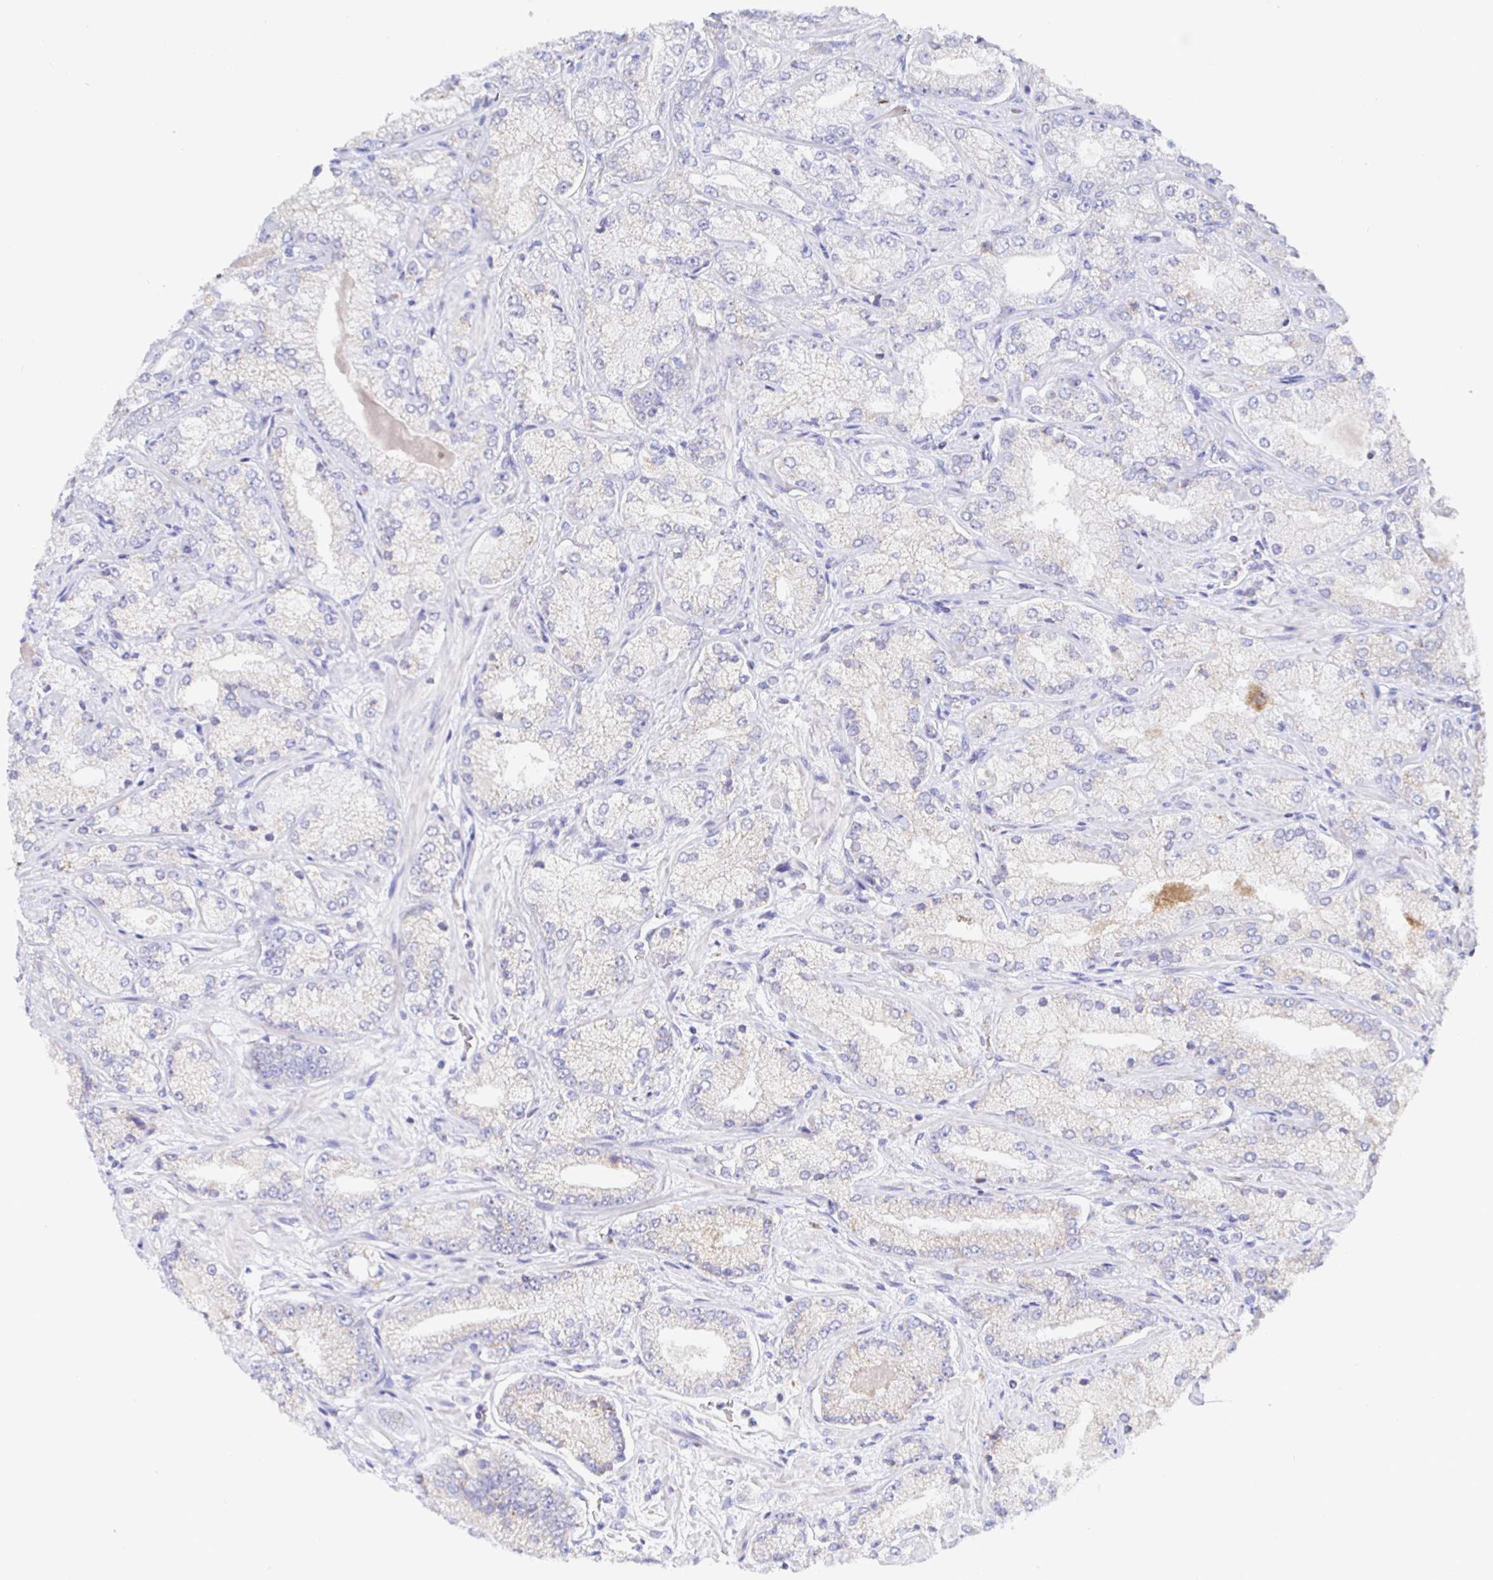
{"staining": {"intensity": "negative", "quantity": "none", "location": "none"}, "tissue": "prostate cancer", "cell_type": "Tumor cells", "image_type": "cancer", "snomed": [{"axis": "morphology", "description": "Normal tissue, NOS"}, {"axis": "morphology", "description": "Adenocarcinoma, High grade"}, {"axis": "topography", "description": "Prostate"}, {"axis": "topography", "description": "Peripheral nerve tissue"}], "caption": "An immunohistochemistry (IHC) image of prostate cancer is shown. There is no staining in tumor cells of prostate cancer.", "gene": "SYNGR4", "patient": {"sex": "male", "age": 68}}